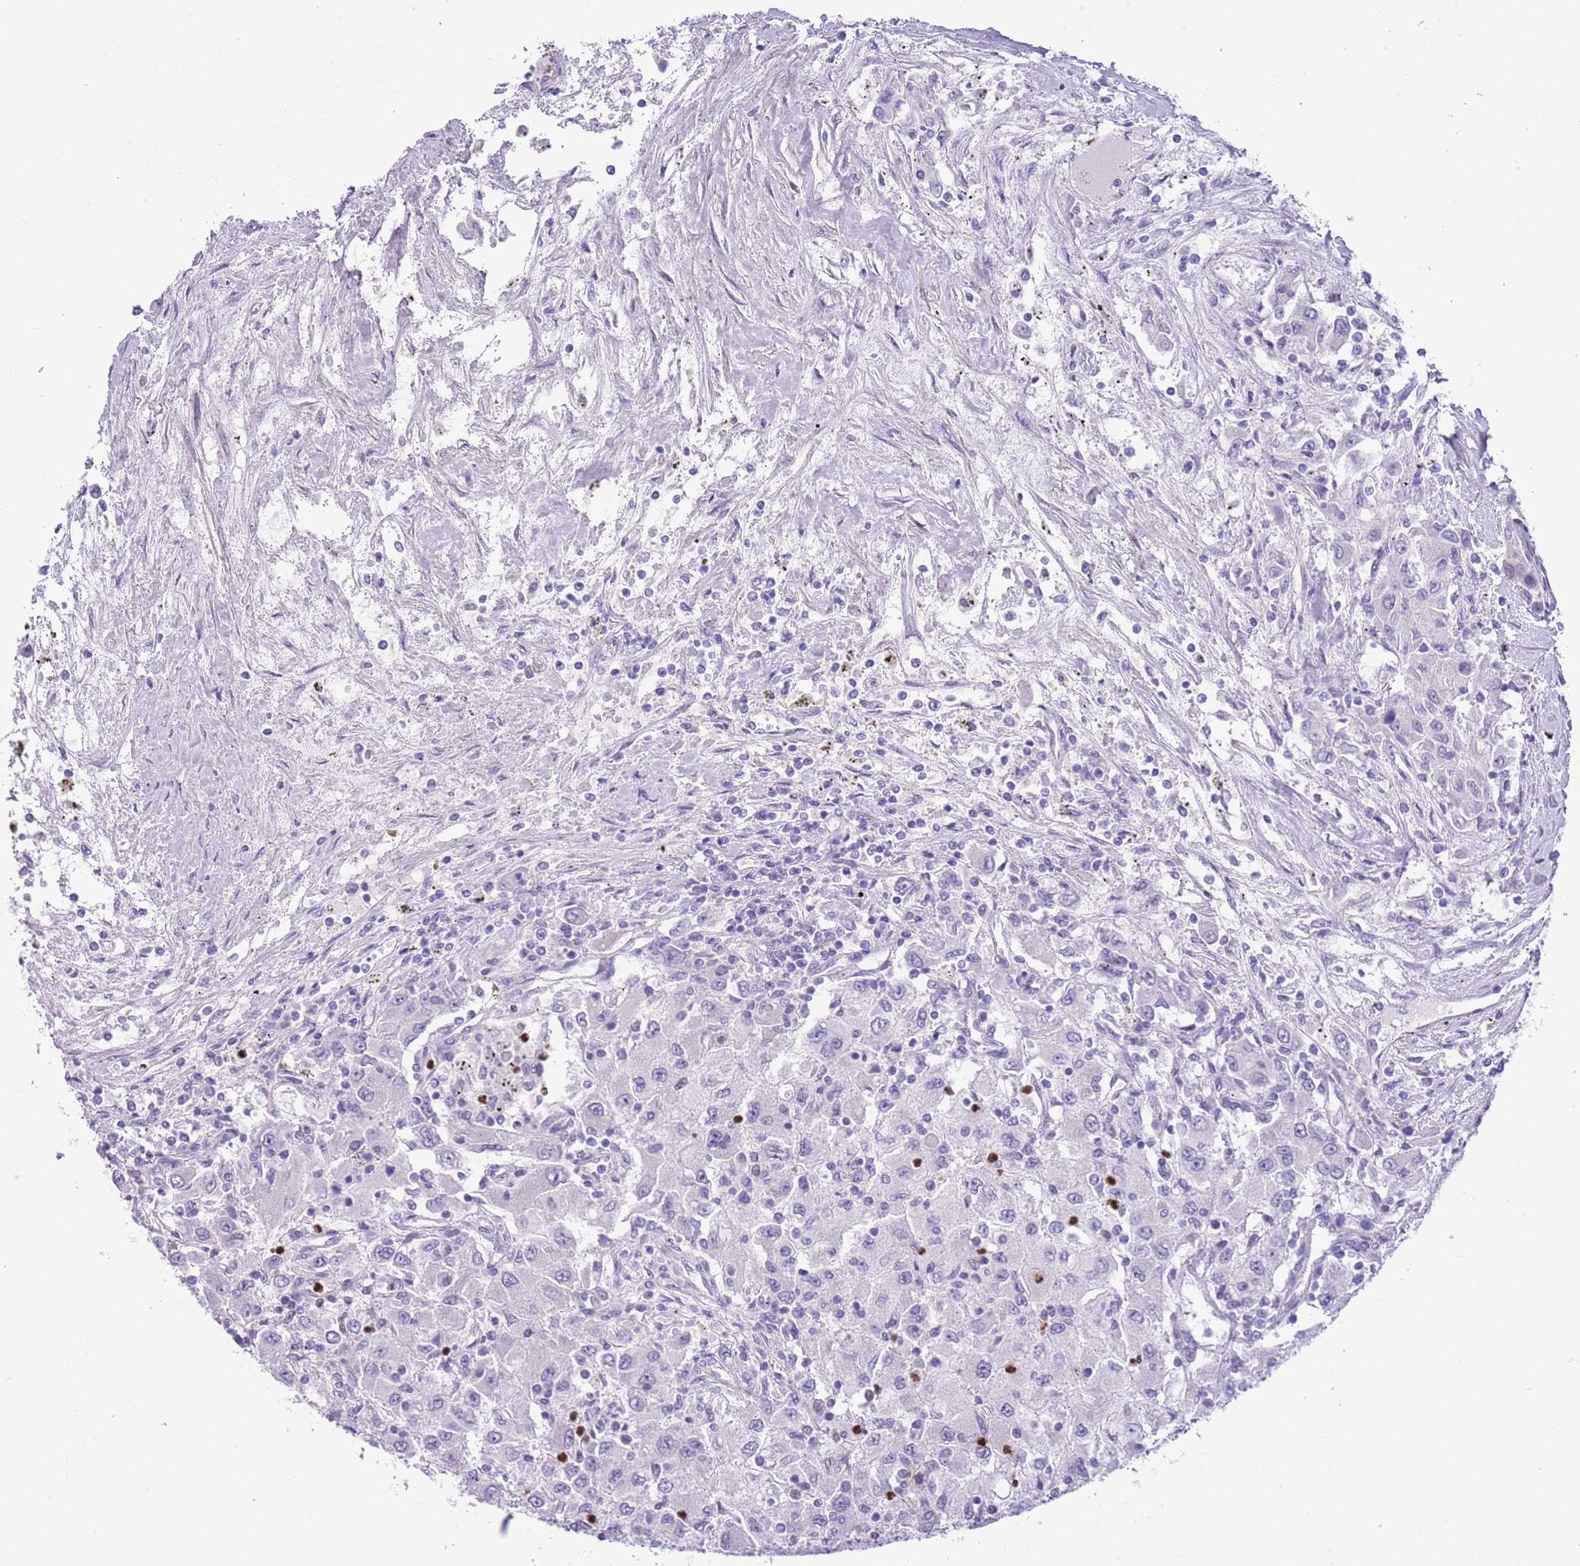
{"staining": {"intensity": "negative", "quantity": "none", "location": "none"}, "tissue": "renal cancer", "cell_type": "Tumor cells", "image_type": "cancer", "snomed": [{"axis": "morphology", "description": "Adenocarcinoma, NOS"}, {"axis": "topography", "description": "Kidney"}], "caption": "Renal adenocarcinoma was stained to show a protein in brown. There is no significant expression in tumor cells.", "gene": "OR6M1", "patient": {"sex": "female", "age": 67}}